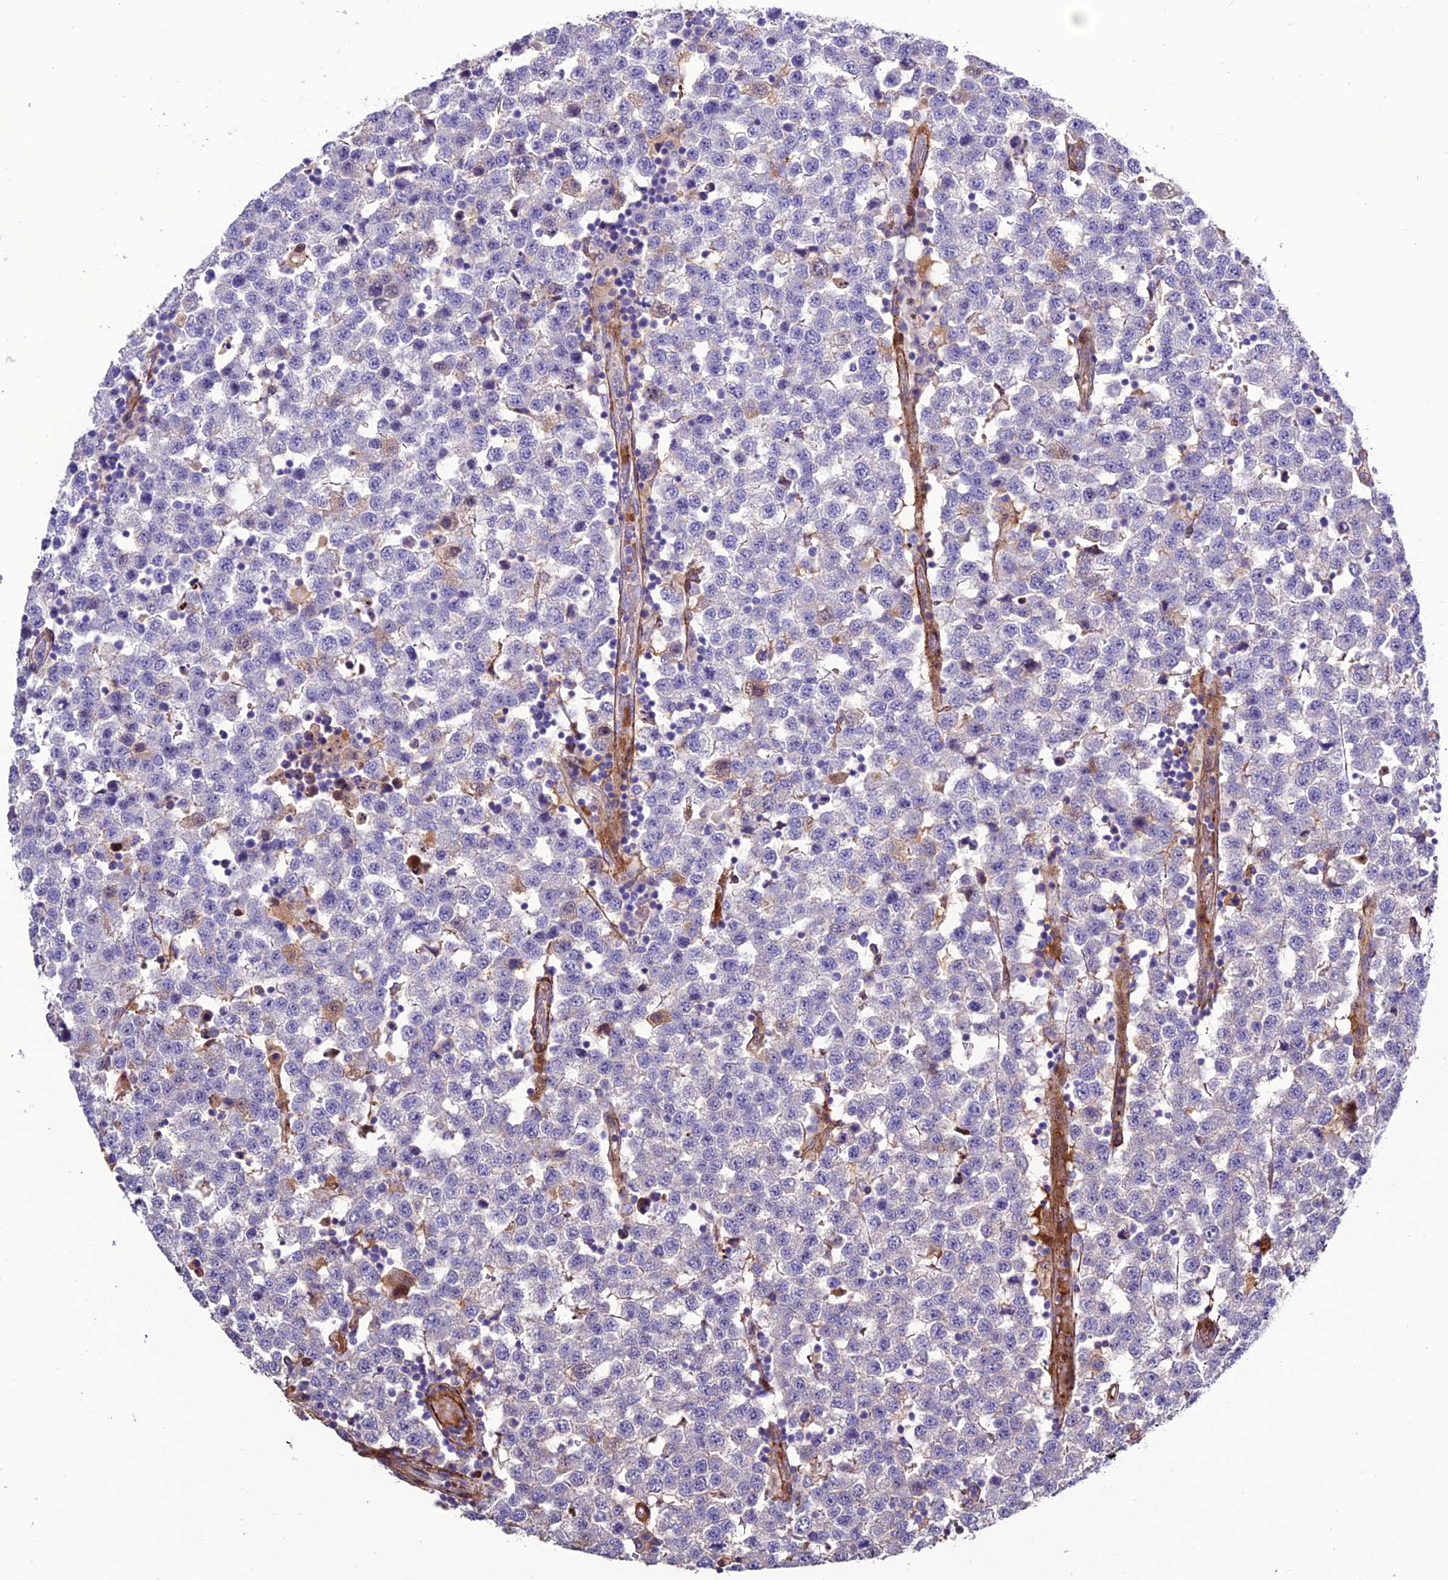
{"staining": {"intensity": "negative", "quantity": "none", "location": "none"}, "tissue": "testis cancer", "cell_type": "Tumor cells", "image_type": "cancer", "snomed": [{"axis": "morphology", "description": "Seminoma, NOS"}, {"axis": "topography", "description": "Testis"}], "caption": "Immunohistochemistry micrograph of neoplastic tissue: human testis cancer stained with DAB (3,3'-diaminobenzidine) shows no significant protein expression in tumor cells.", "gene": "REX1BD", "patient": {"sex": "male", "age": 34}}